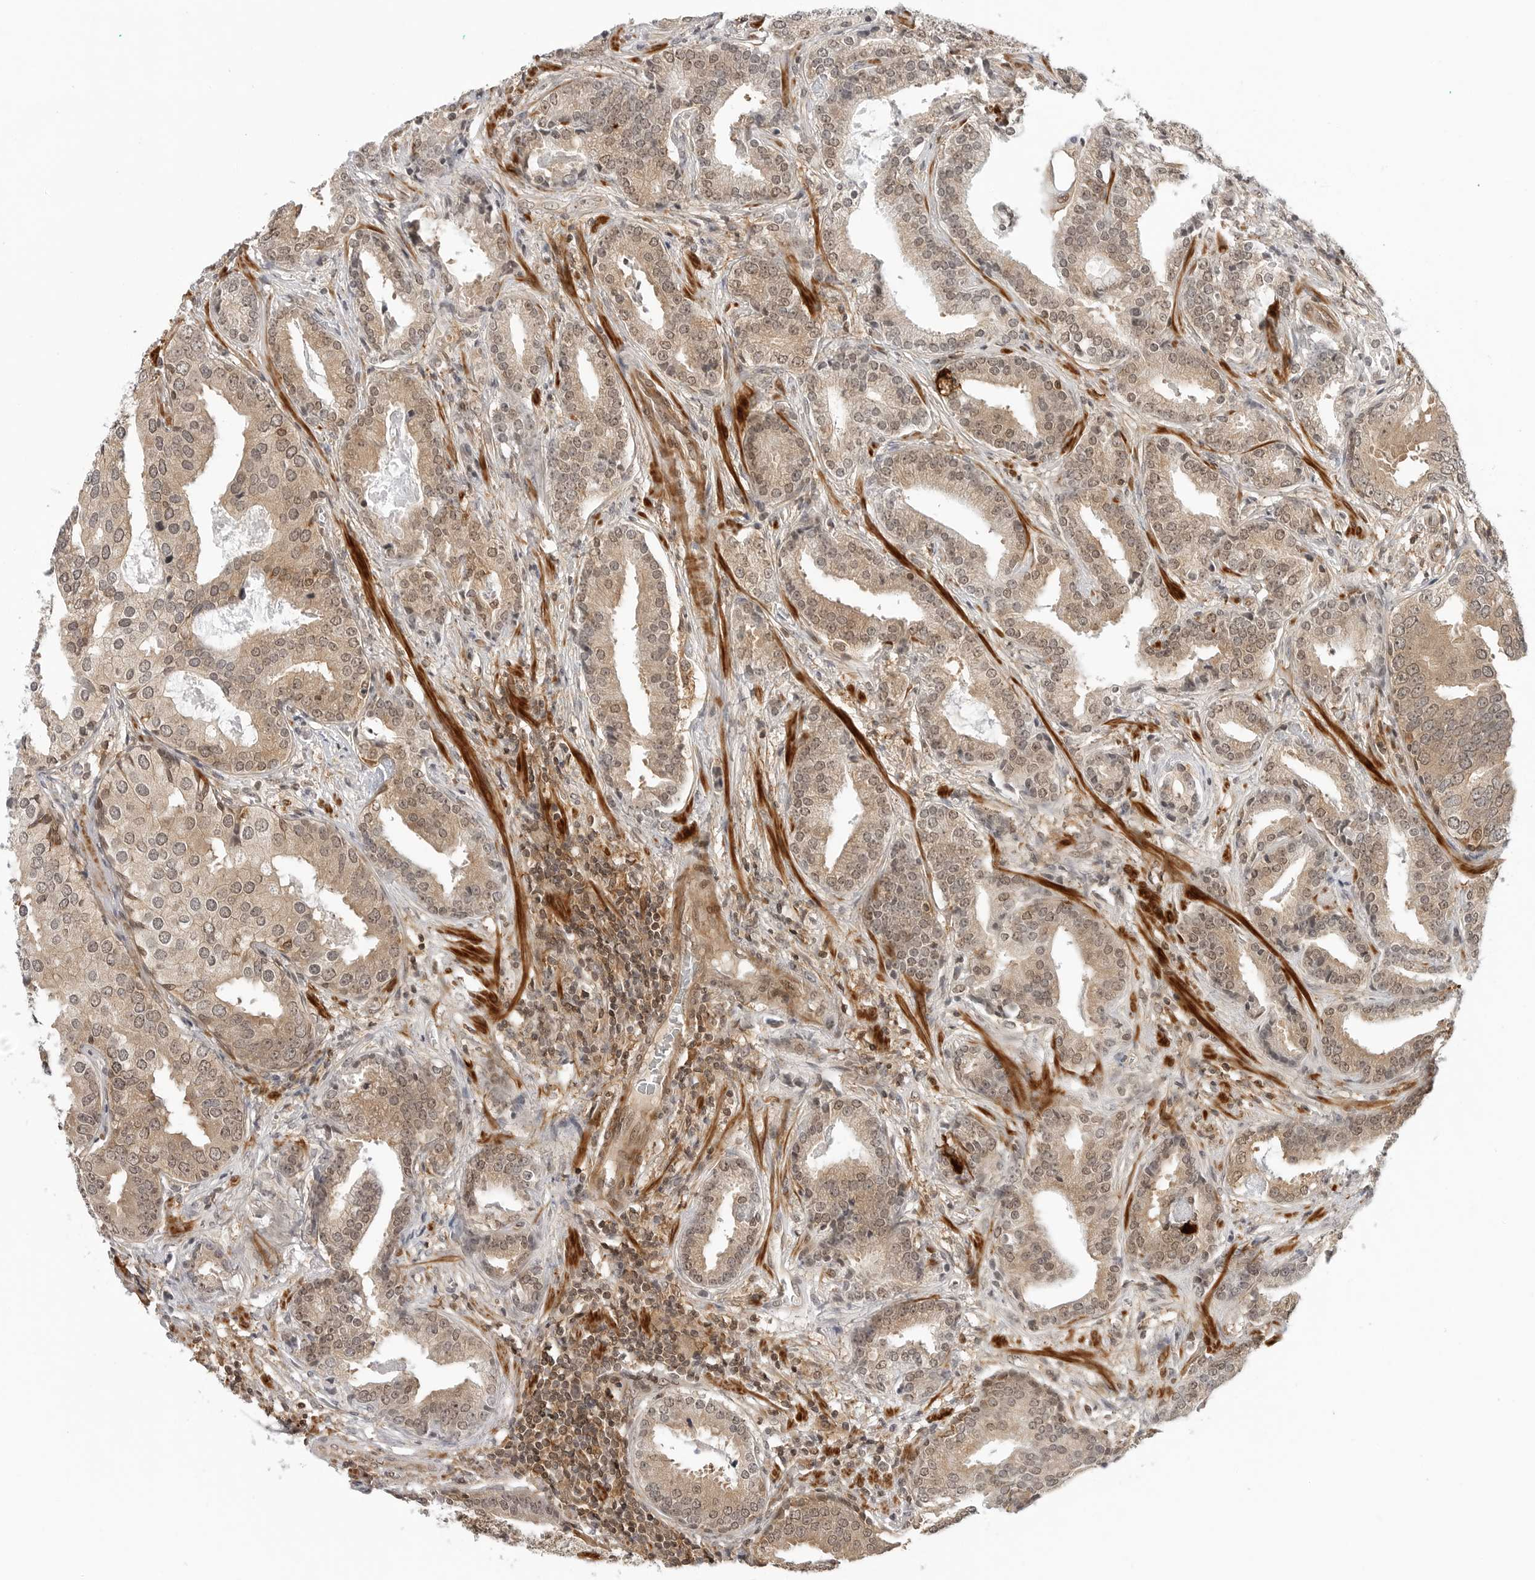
{"staining": {"intensity": "moderate", "quantity": ">75%", "location": "cytoplasmic/membranous,nuclear"}, "tissue": "prostate cancer", "cell_type": "Tumor cells", "image_type": "cancer", "snomed": [{"axis": "morphology", "description": "Adenocarcinoma, Low grade"}, {"axis": "topography", "description": "Prostate"}], "caption": "Human prostate low-grade adenocarcinoma stained with a protein marker demonstrates moderate staining in tumor cells.", "gene": "MAP2K5", "patient": {"sex": "male", "age": 67}}